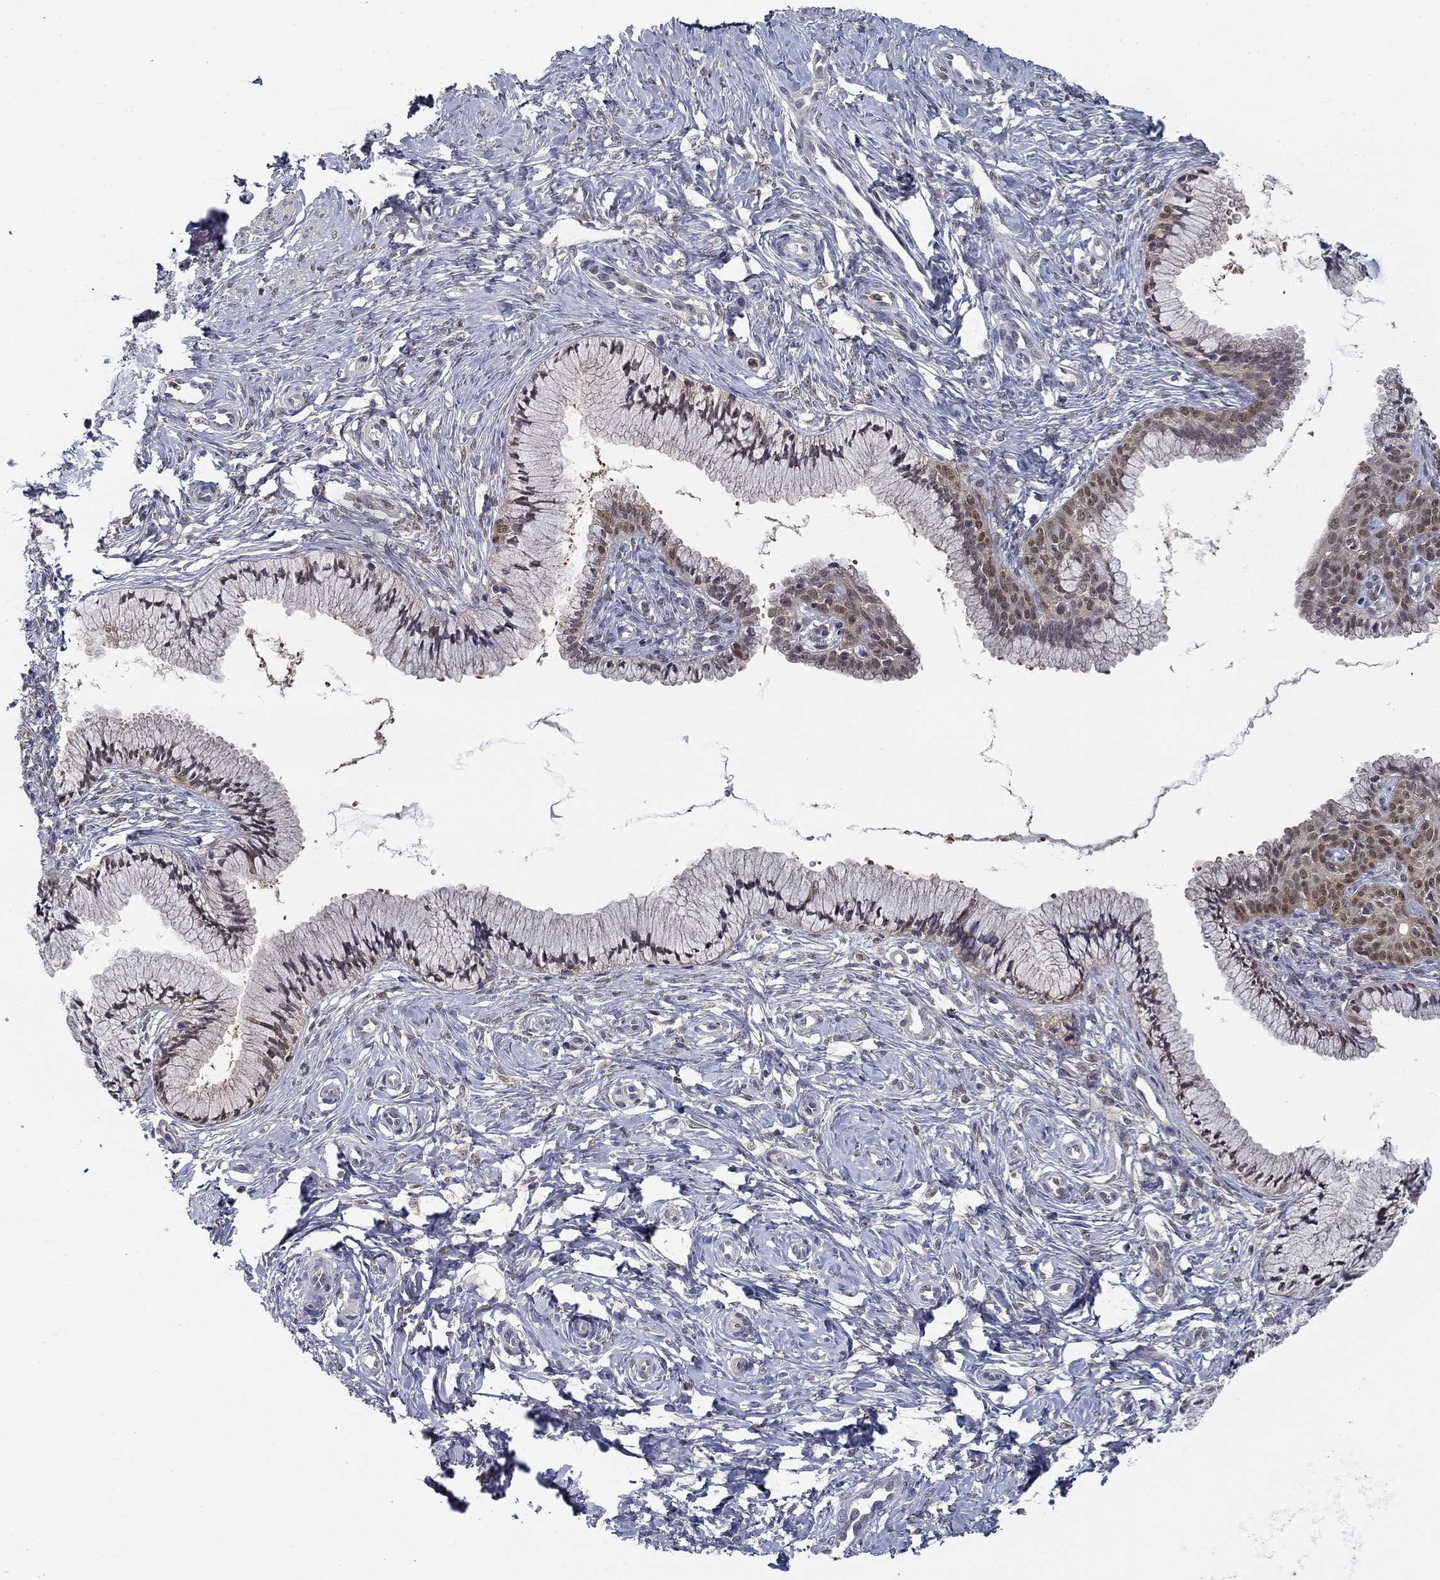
{"staining": {"intensity": "negative", "quantity": "none", "location": "none"}, "tissue": "cervix", "cell_type": "Glandular cells", "image_type": "normal", "snomed": [{"axis": "morphology", "description": "Normal tissue, NOS"}, {"axis": "topography", "description": "Cervix"}], "caption": "This is an immunohistochemistry micrograph of benign cervix. There is no positivity in glandular cells.", "gene": "NIT2", "patient": {"sex": "female", "age": 37}}